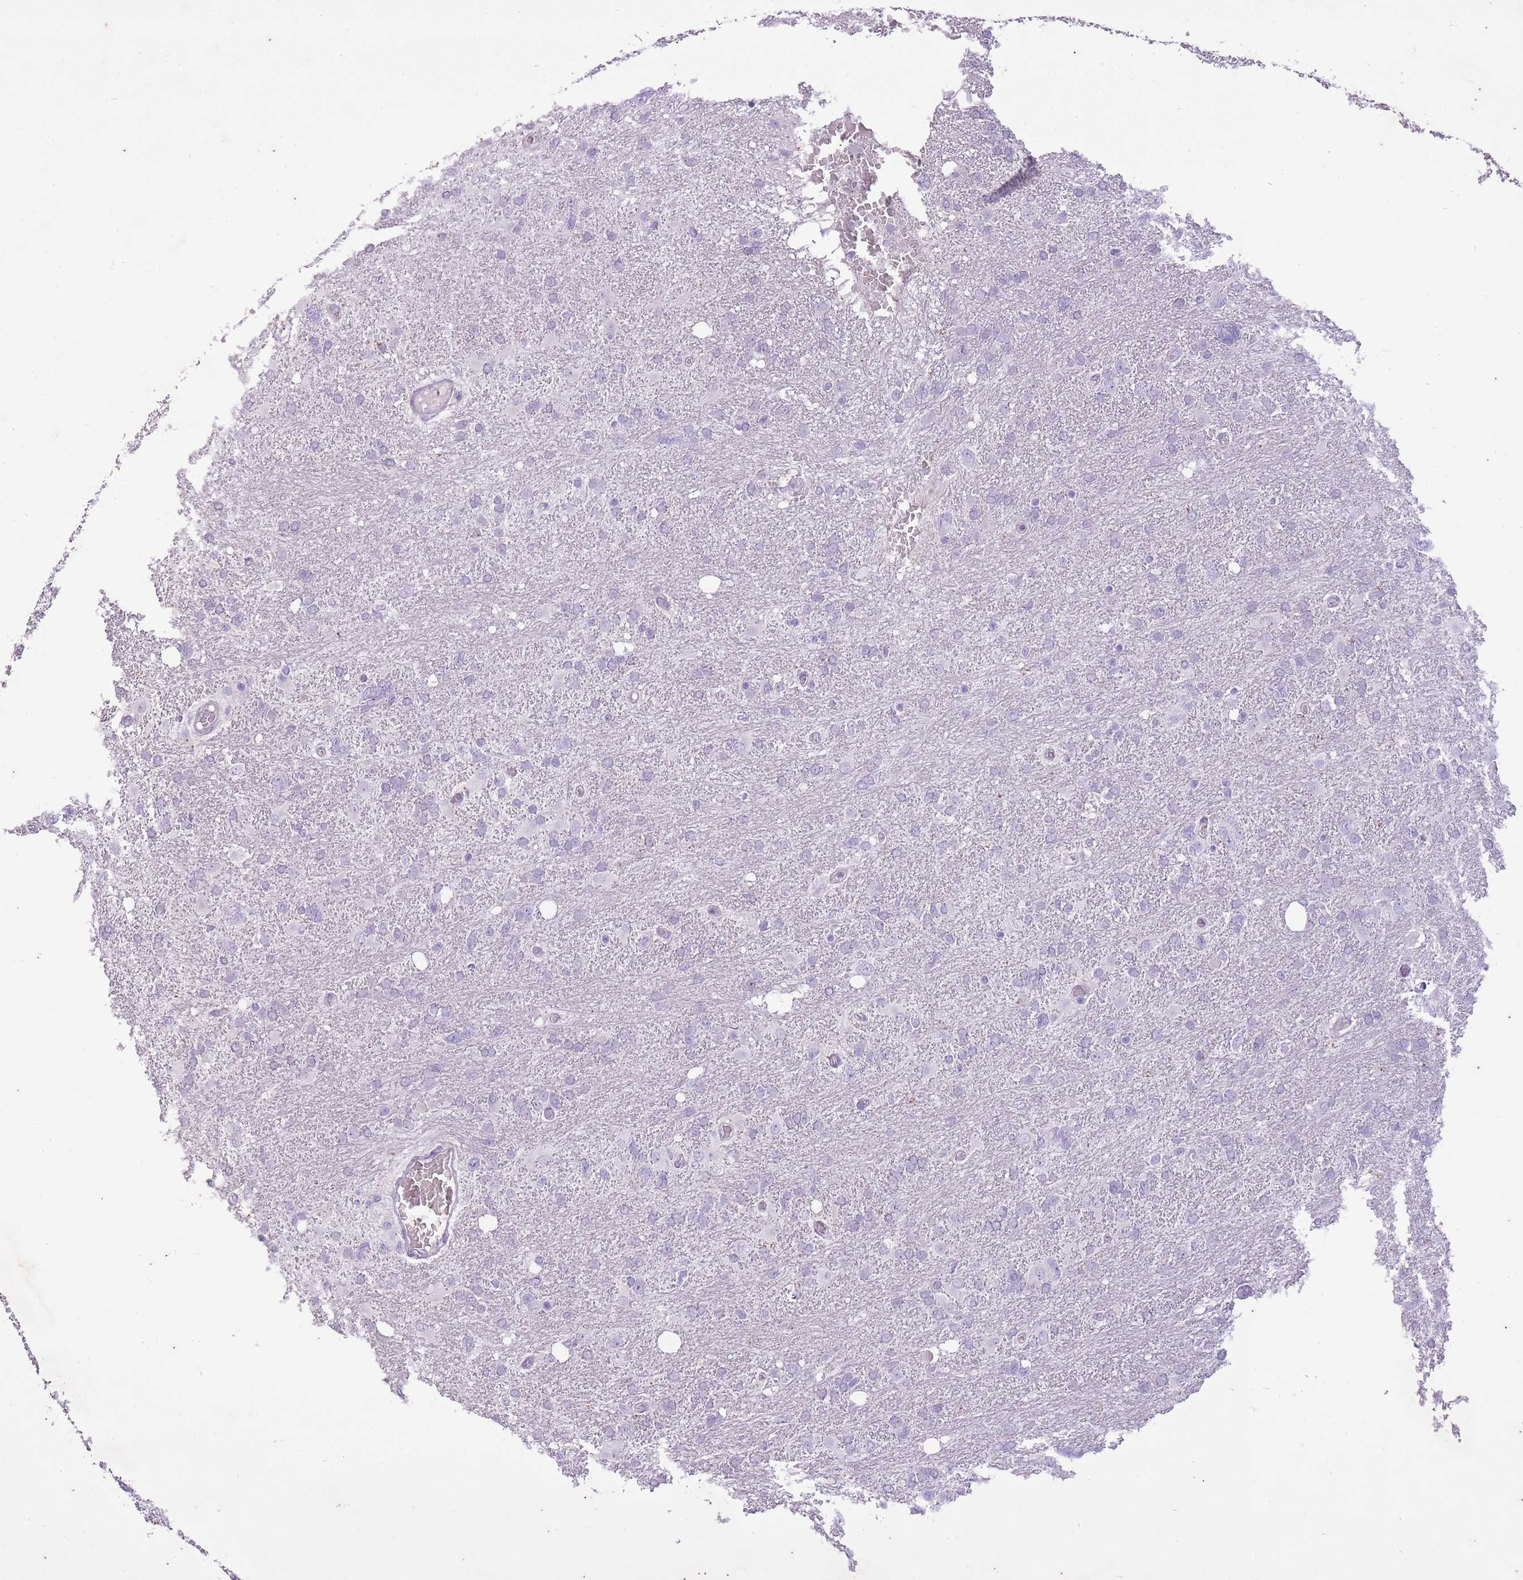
{"staining": {"intensity": "negative", "quantity": "none", "location": "none"}, "tissue": "glioma", "cell_type": "Tumor cells", "image_type": "cancer", "snomed": [{"axis": "morphology", "description": "Glioma, malignant, High grade"}, {"axis": "topography", "description": "Brain"}], "caption": "IHC image of neoplastic tissue: human glioma stained with DAB exhibits no significant protein expression in tumor cells. Nuclei are stained in blue.", "gene": "CNTNAP3", "patient": {"sex": "male", "age": 61}}